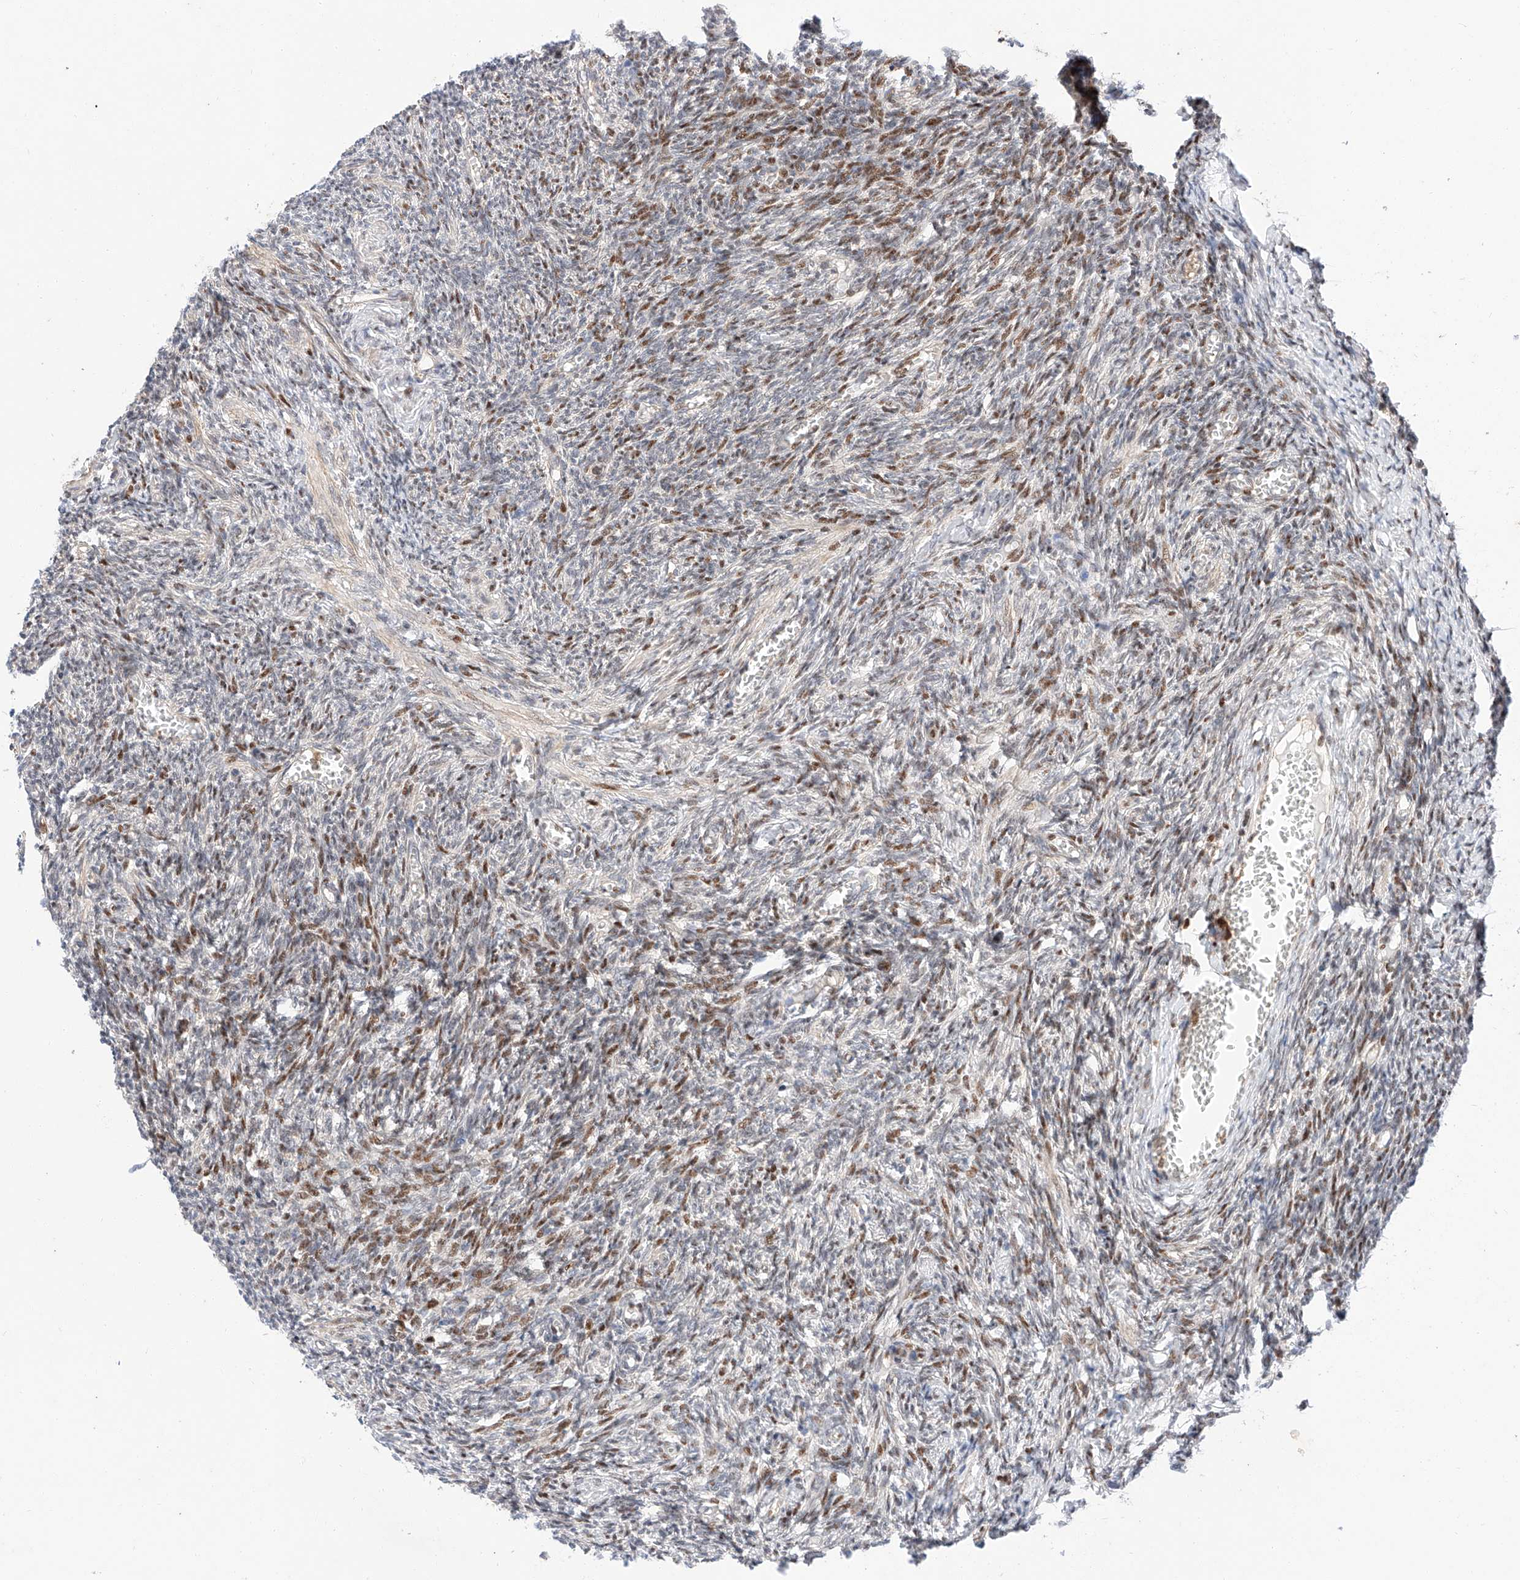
{"staining": {"intensity": "moderate", "quantity": "25%-75%", "location": "nuclear"}, "tissue": "ovary", "cell_type": "Ovarian stroma cells", "image_type": "normal", "snomed": [{"axis": "morphology", "description": "Normal tissue, NOS"}, {"axis": "topography", "description": "Ovary"}], "caption": "Ovarian stroma cells display medium levels of moderate nuclear staining in about 25%-75% of cells in benign ovary.", "gene": "HDAC9", "patient": {"sex": "female", "age": 27}}